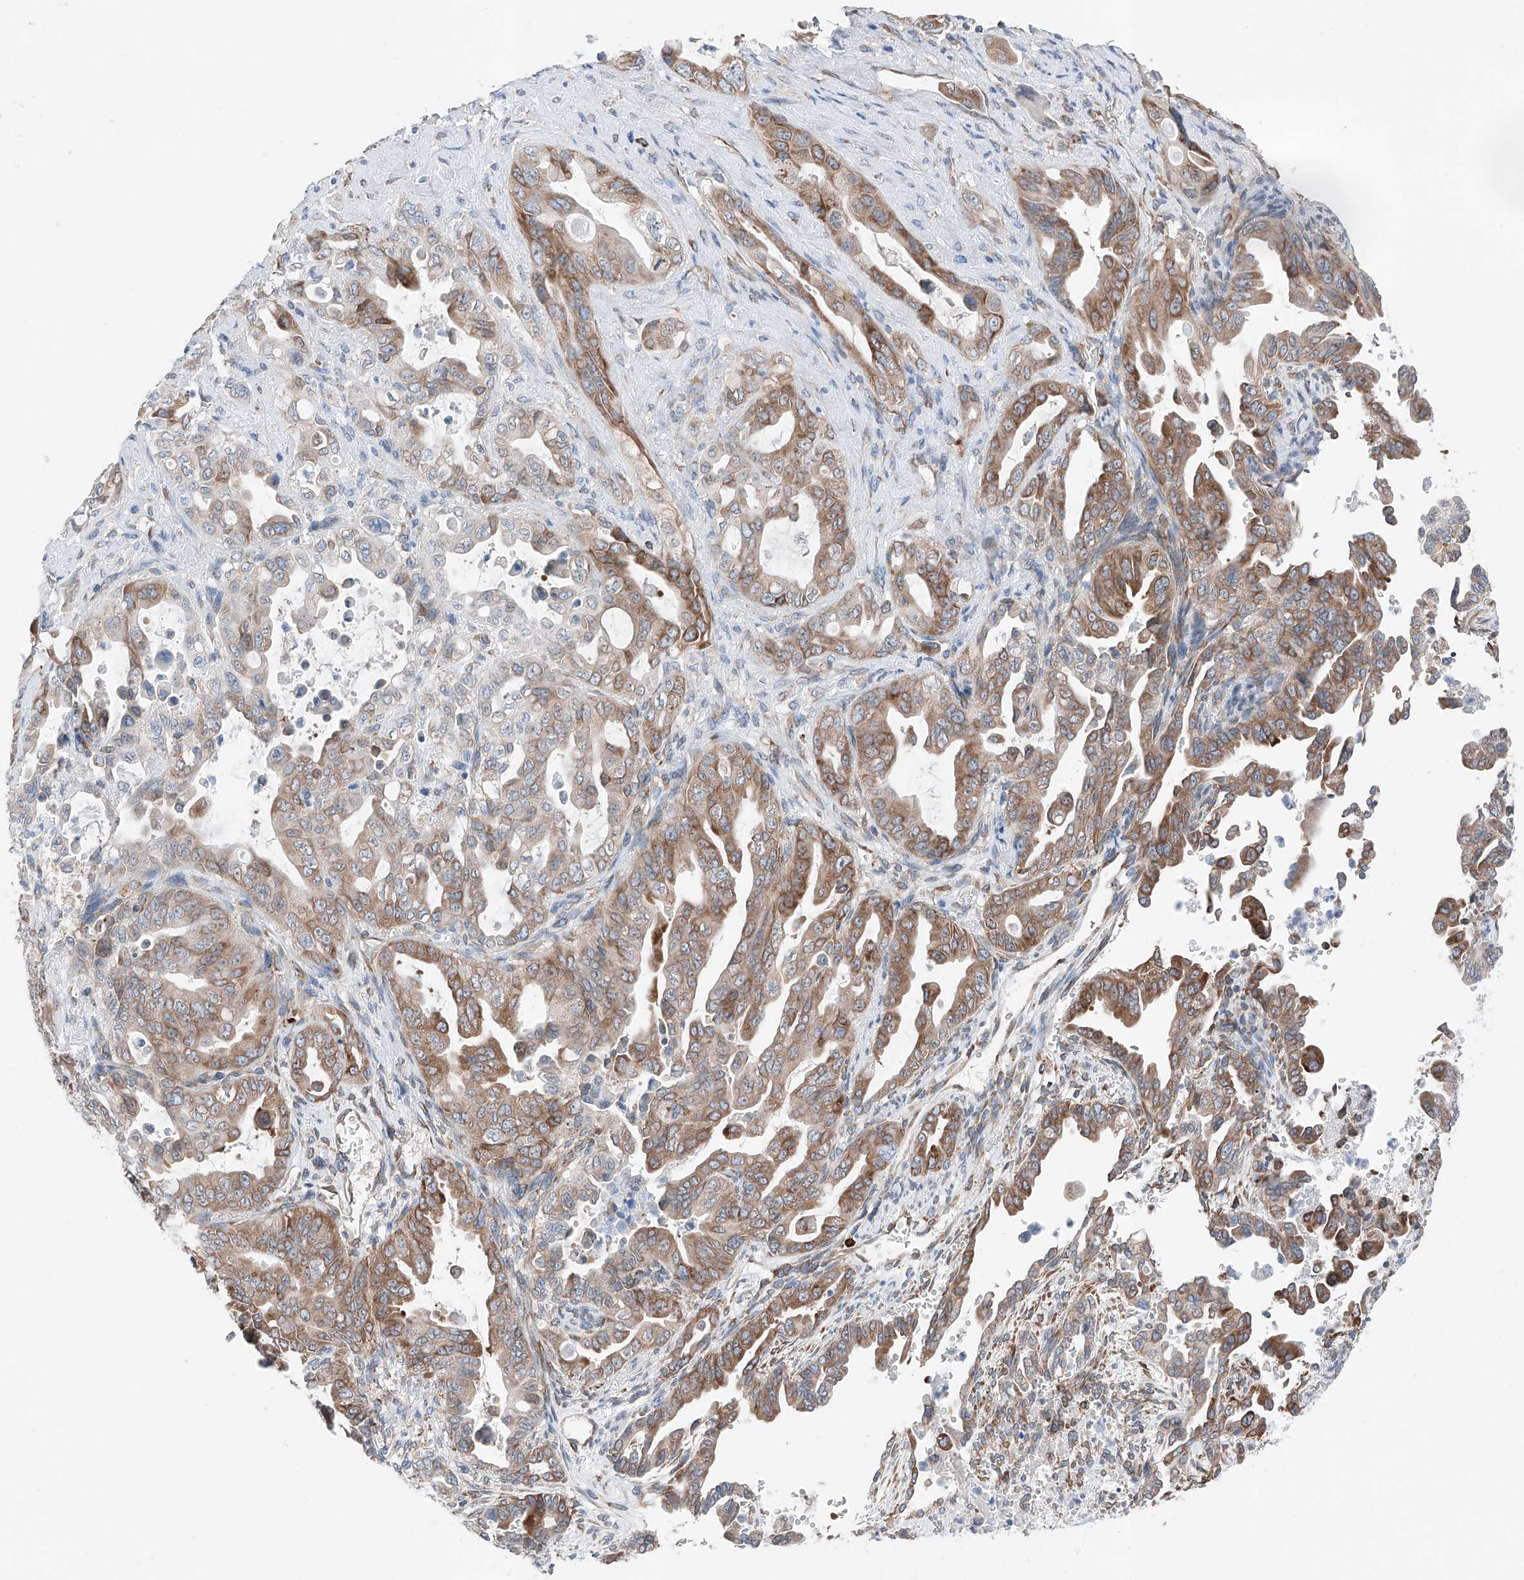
{"staining": {"intensity": "moderate", "quantity": ">75%", "location": "cytoplasmic/membranous"}, "tissue": "pancreatic cancer", "cell_type": "Tumor cells", "image_type": "cancer", "snomed": [{"axis": "morphology", "description": "Adenocarcinoma, NOS"}, {"axis": "topography", "description": "Pancreas"}], "caption": "The photomicrograph demonstrates immunohistochemical staining of pancreatic cancer (adenocarcinoma). There is moderate cytoplasmic/membranous positivity is identified in approximately >75% of tumor cells. Ihc stains the protein in brown and the nuclei are stained blue.", "gene": "CRELD1", "patient": {"sex": "male", "age": 70}}